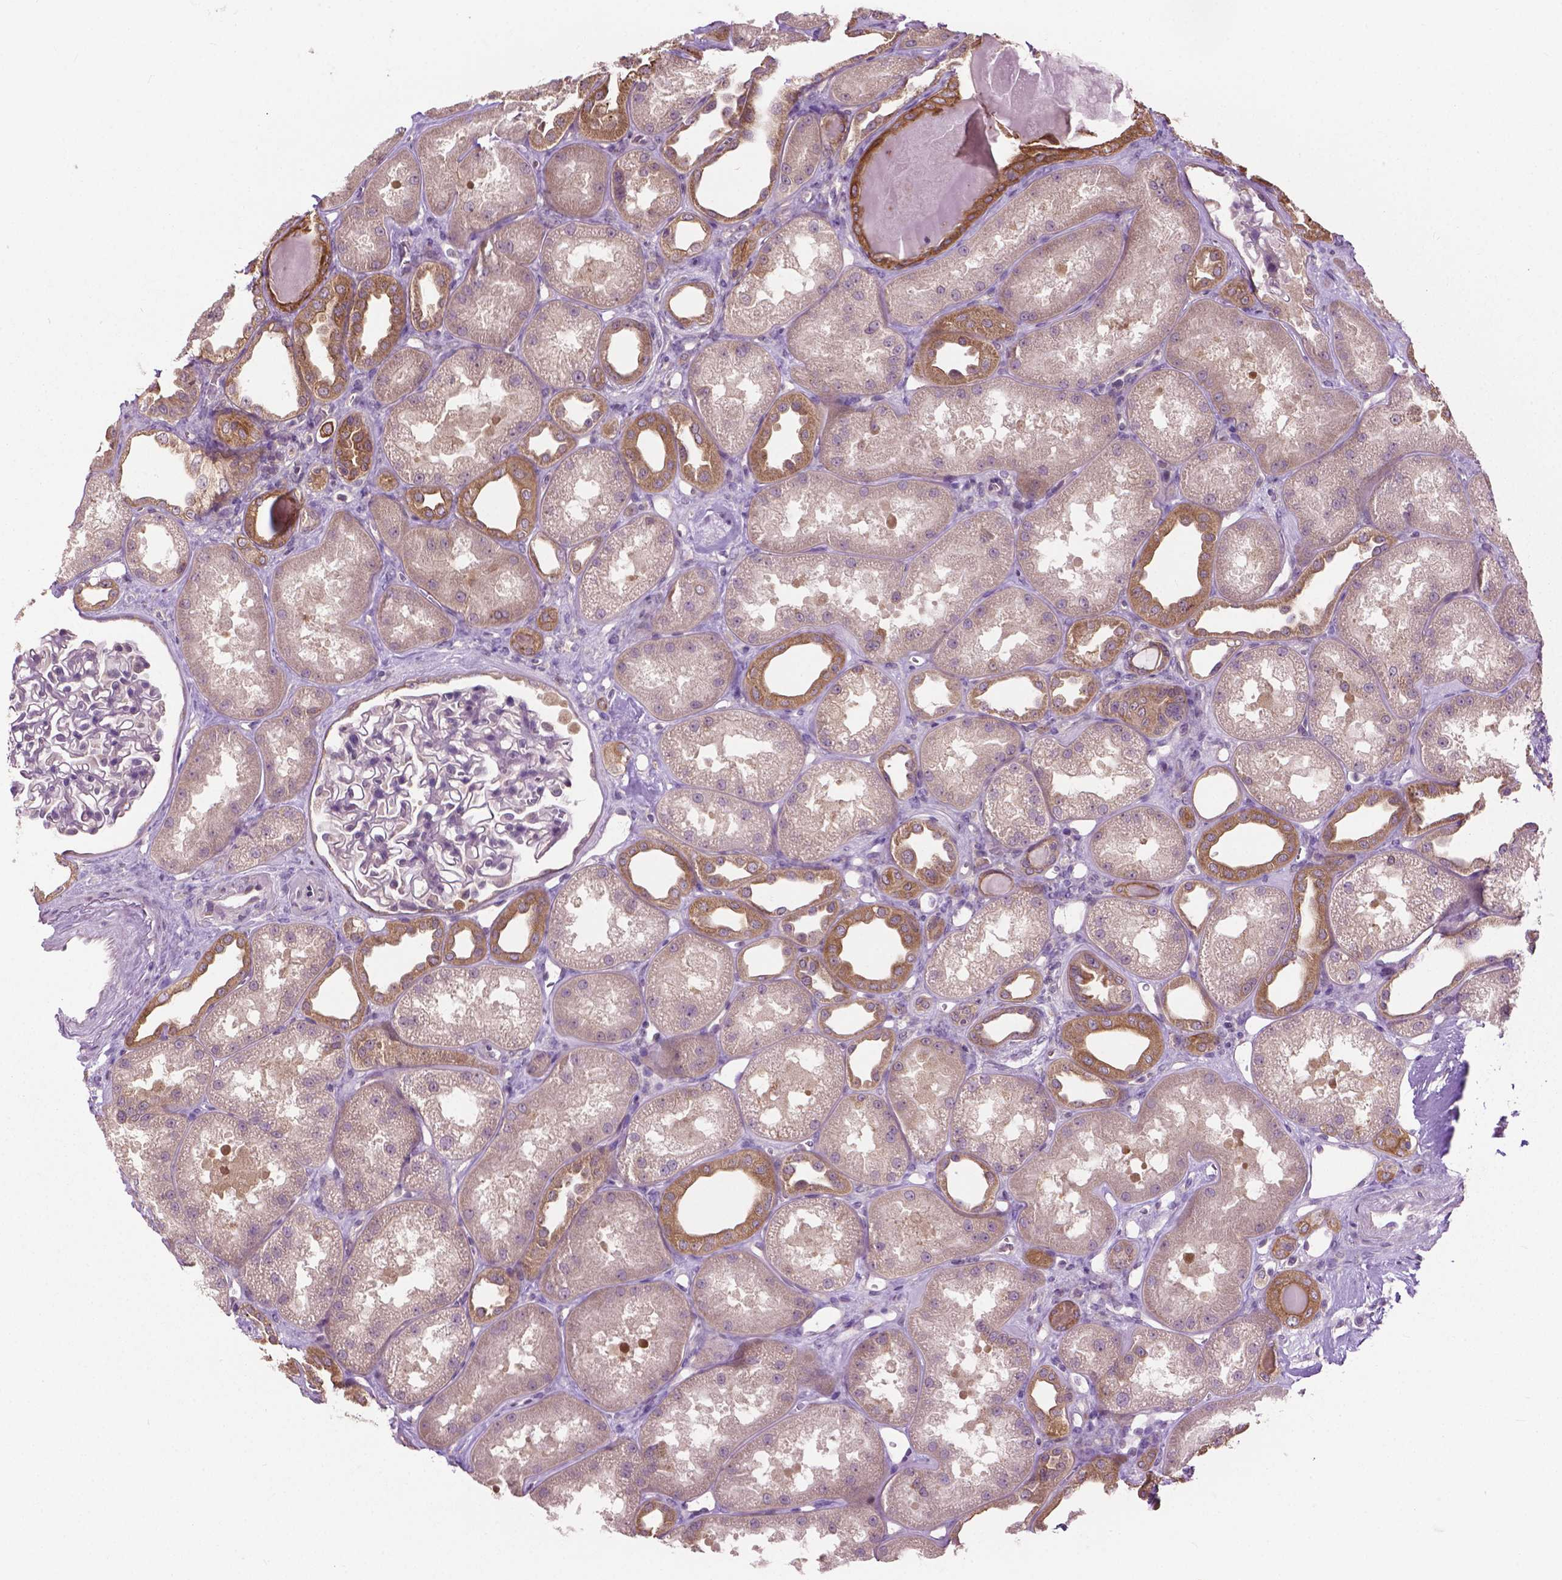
{"staining": {"intensity": "negative", "quantity": "none", "location": "none"}, "tissue": "kidney", "cell_type": "Cells in glomeruli", "image_type": "normal", "snomed": [{"axis": "morphology", "description": "Normal tissue, NOS"}, {"axis": "topography", "description": "Kidney"}], "caption": "IHC of normal kidney shows no positivity in cells in glomeruli.", "gene": "MZT1", "patient": {"sex": "male", "age": 61}}